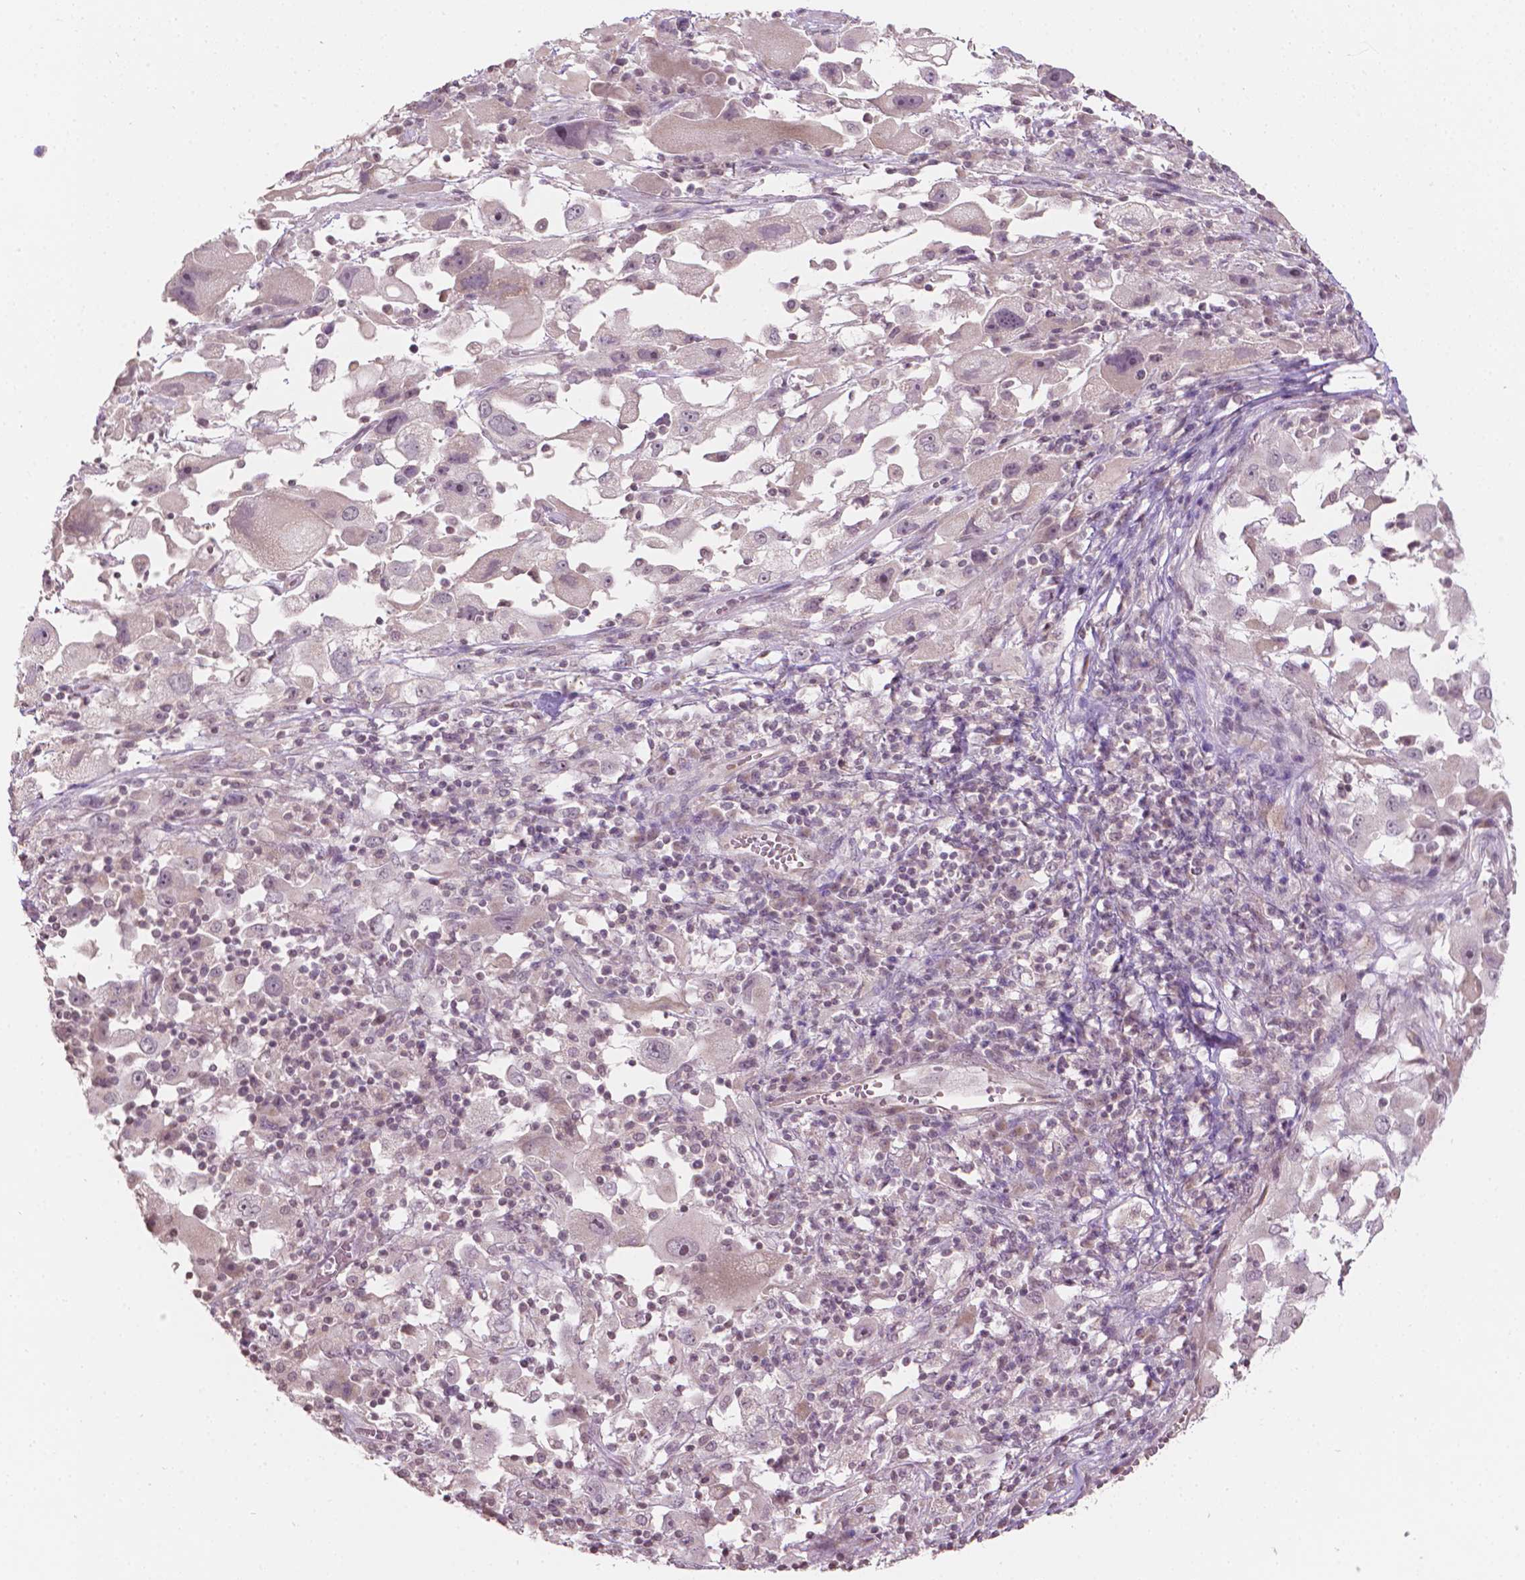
{"staining": {"intensity": "negative", "quantity": "none", "location": "none"}, "tissue": "melanoma", "cell_type": "Tumor cells", "image_type": "cancer", "snomed": [{"axis": "morphology", "description": "Malignant melanoma, Metastatic site"}, {"axis": "topography", "description": "Soft tissue"}], "caption": "Malignant melanoma (metastatic site) stained for a protein using IHC exhibits no staining tumor cells.", "gene": "NOS1AP", "patient": {"sex": "male", "age": 50}}